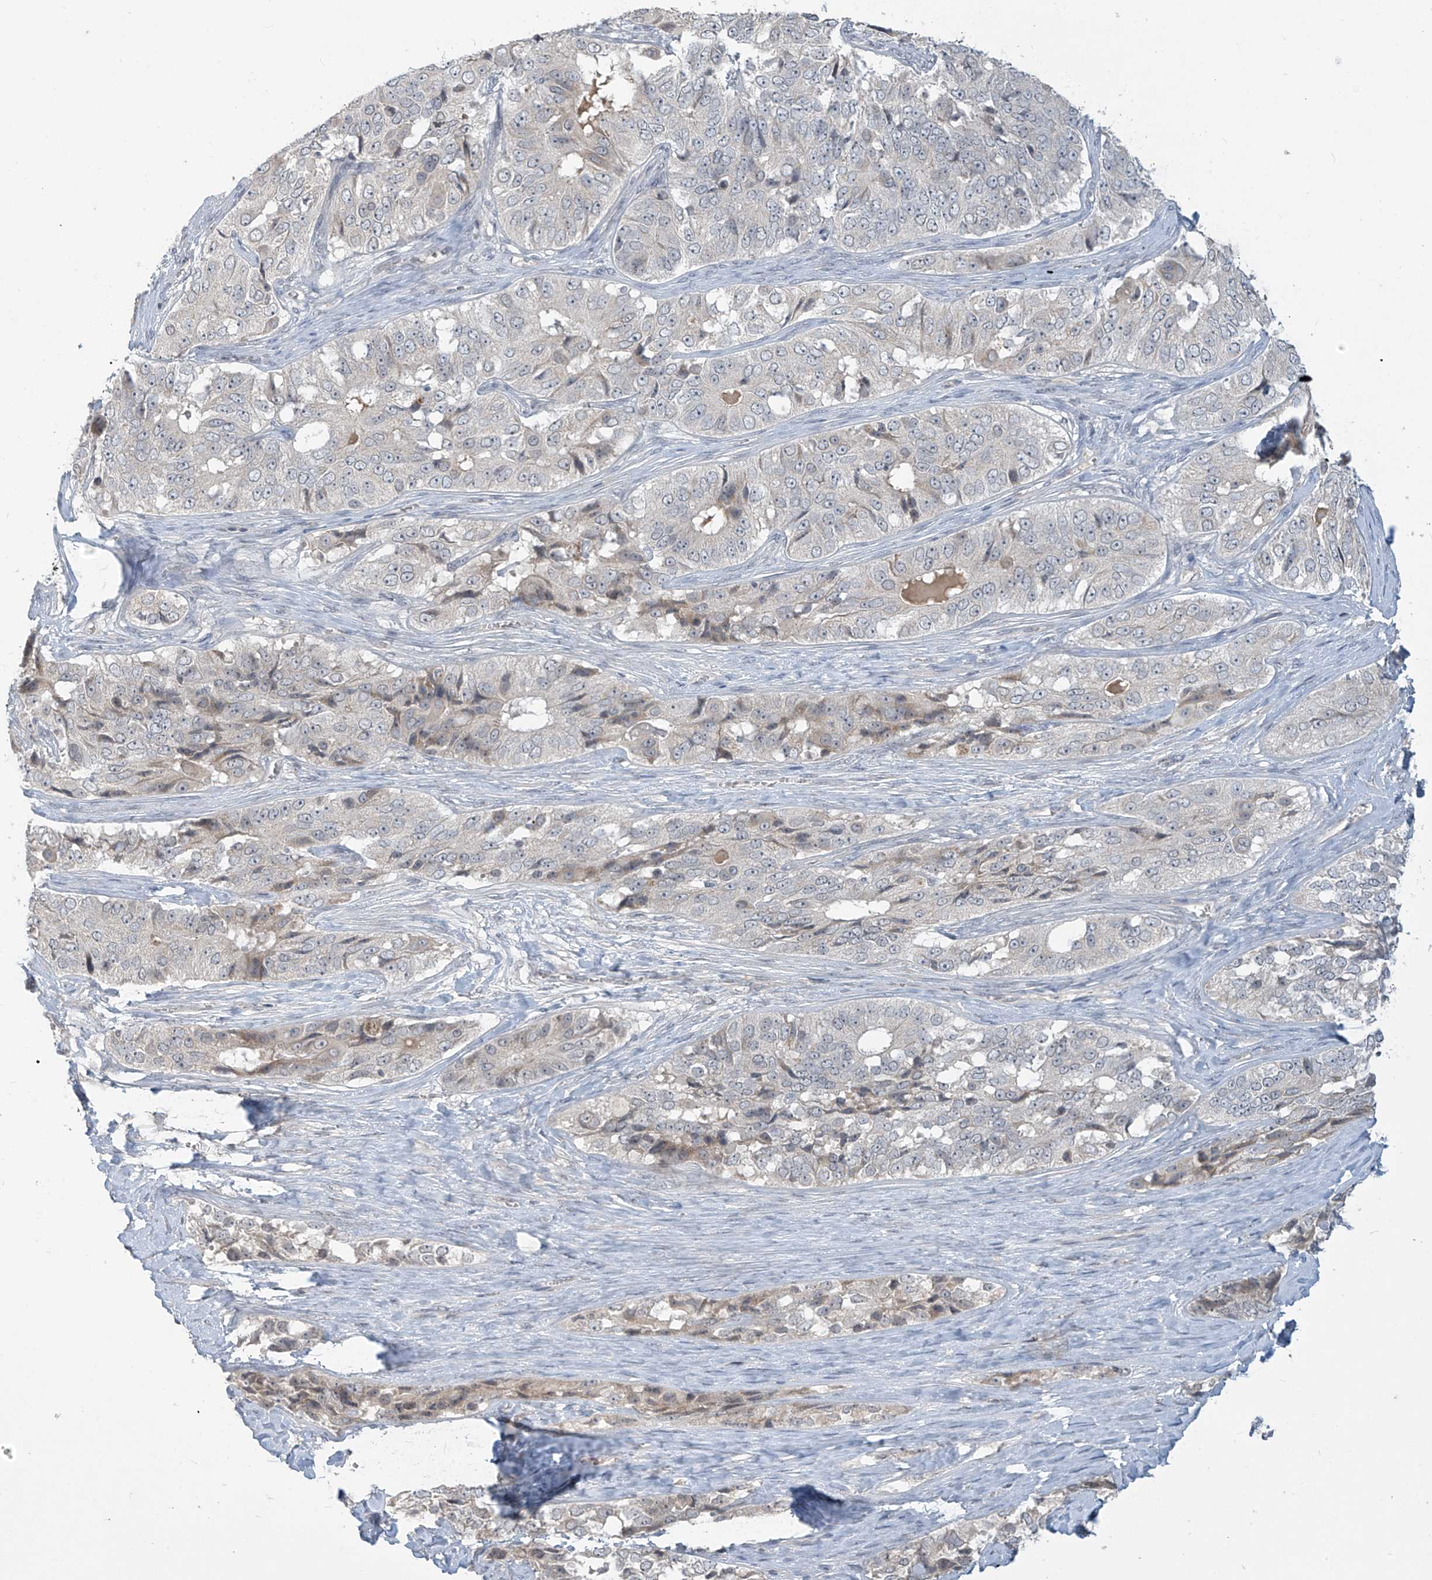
{"staining": {"intensity": "weak", "quantity": "<25%", "location": "cytoplasmic/membranous"}, "tissue": "ovarian cancer", "cell_type": "Tumor cells", "image_type": "cancer", "snomed": [{"axis": "morphology", "description": "Carcinoma, endometroid"}, {"axis": "topography", "description": "Ovary"}], "caption": "Photomicrograph shows no protein expression in tumor cells of ovarian endometroid carcinoma tissue. (DAB (3,3'-diaminobenzidine) IHC, high magnification).", "gene": "DGKQ", "patient": {"sex": "female", "age": 51}}